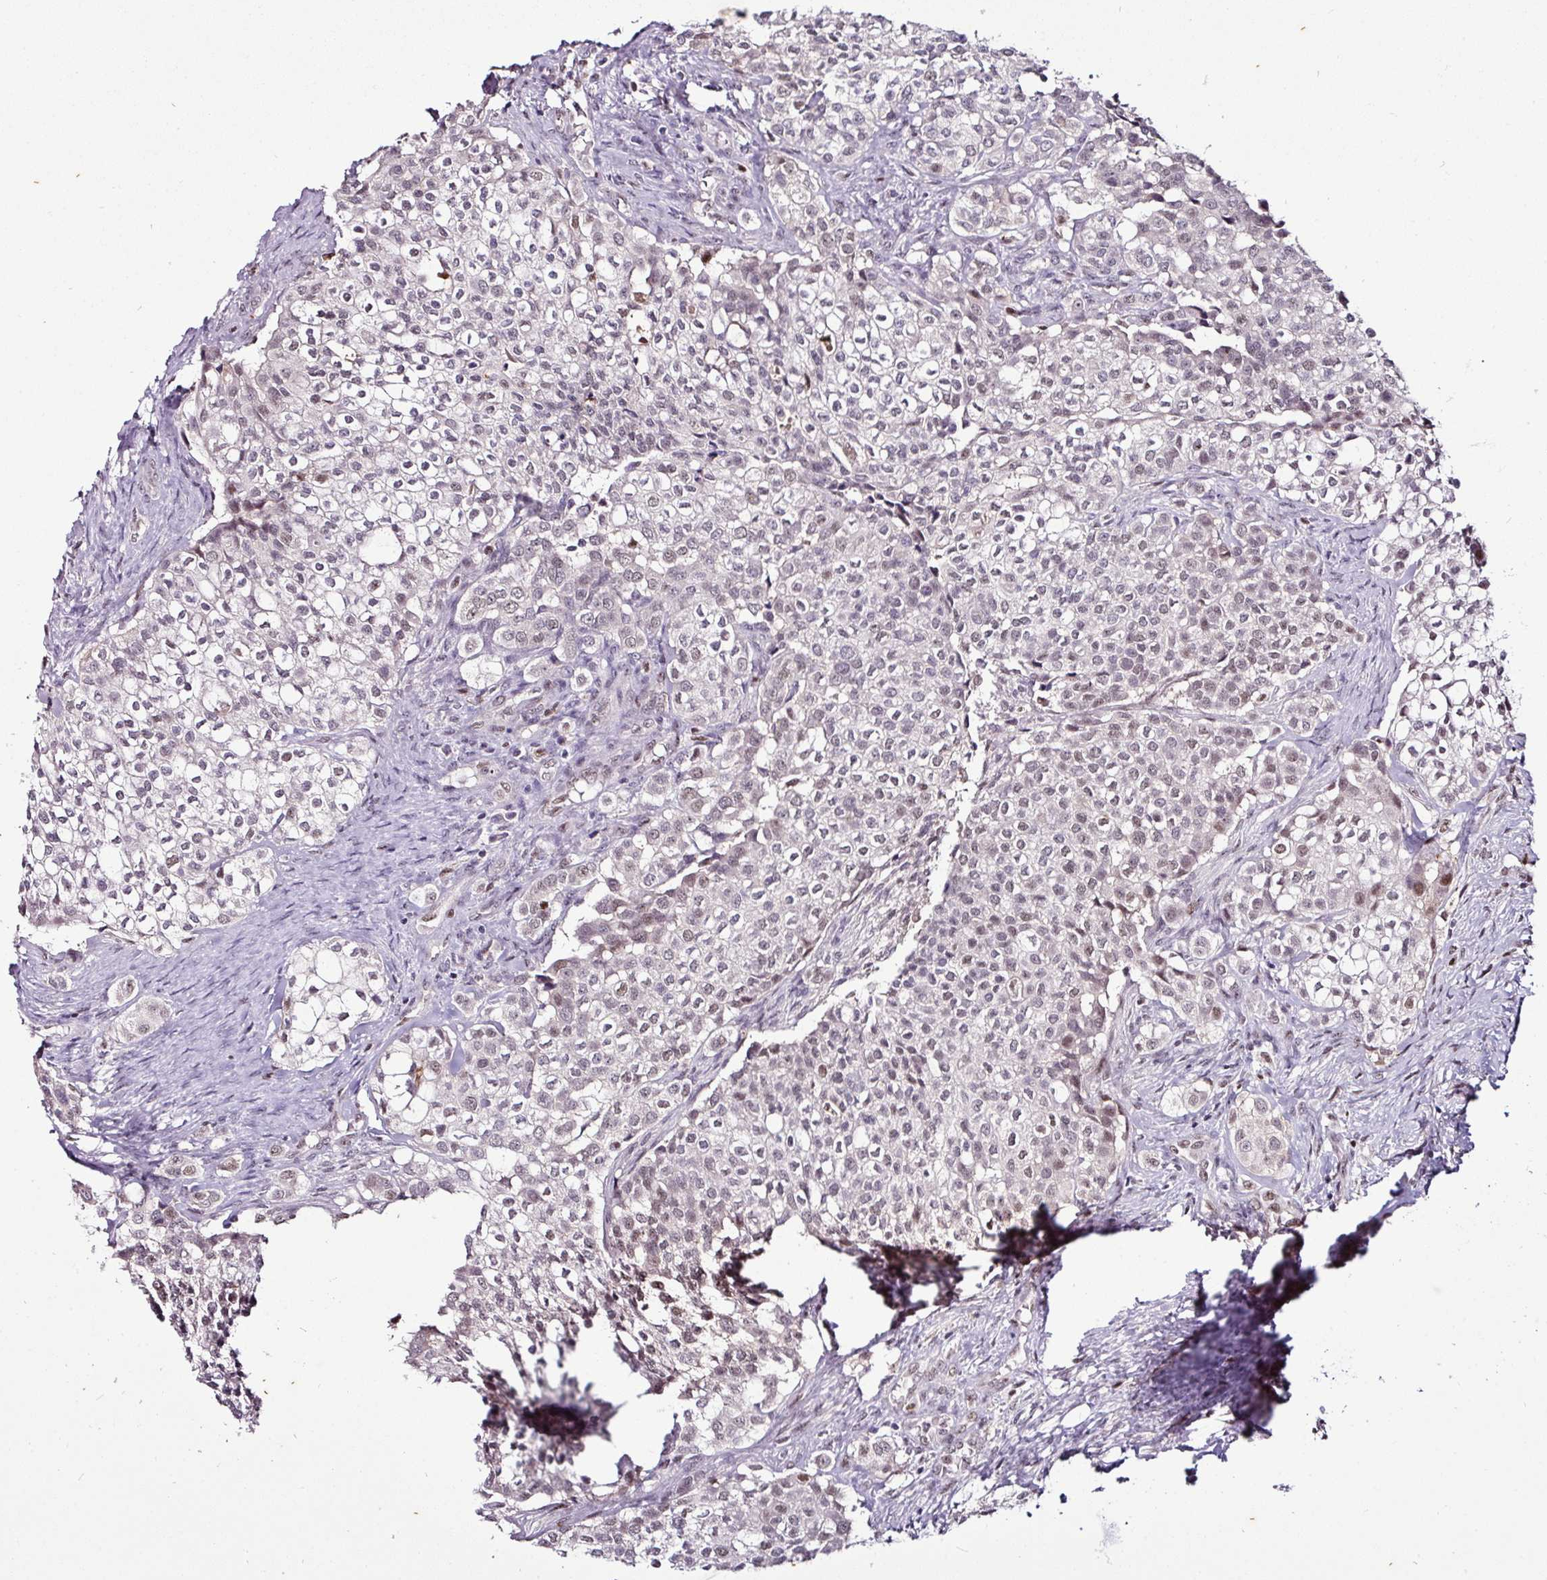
{"staining": {"intensity": "weak", "quantity": "<25%", "location": "nuclear"}, "tissue": "head and neck cancer", "cell_type": "Tumor cells", "image_type": "cancer", "snomed": [{"axis": "morphology", "description": "Adenocarcinoma, NOS"}, {"axis": "topography", "description": "Head-Neck"}], "caption": "This image is of adenocarcinoma (head and neck) stained with immunohistochemistry to label a protein in brown with the nuclei are counter-stained blue. There is no positivity in tumor cells.", "gene": "KLF16", "patient": {"sex": "male", "age": 81}}